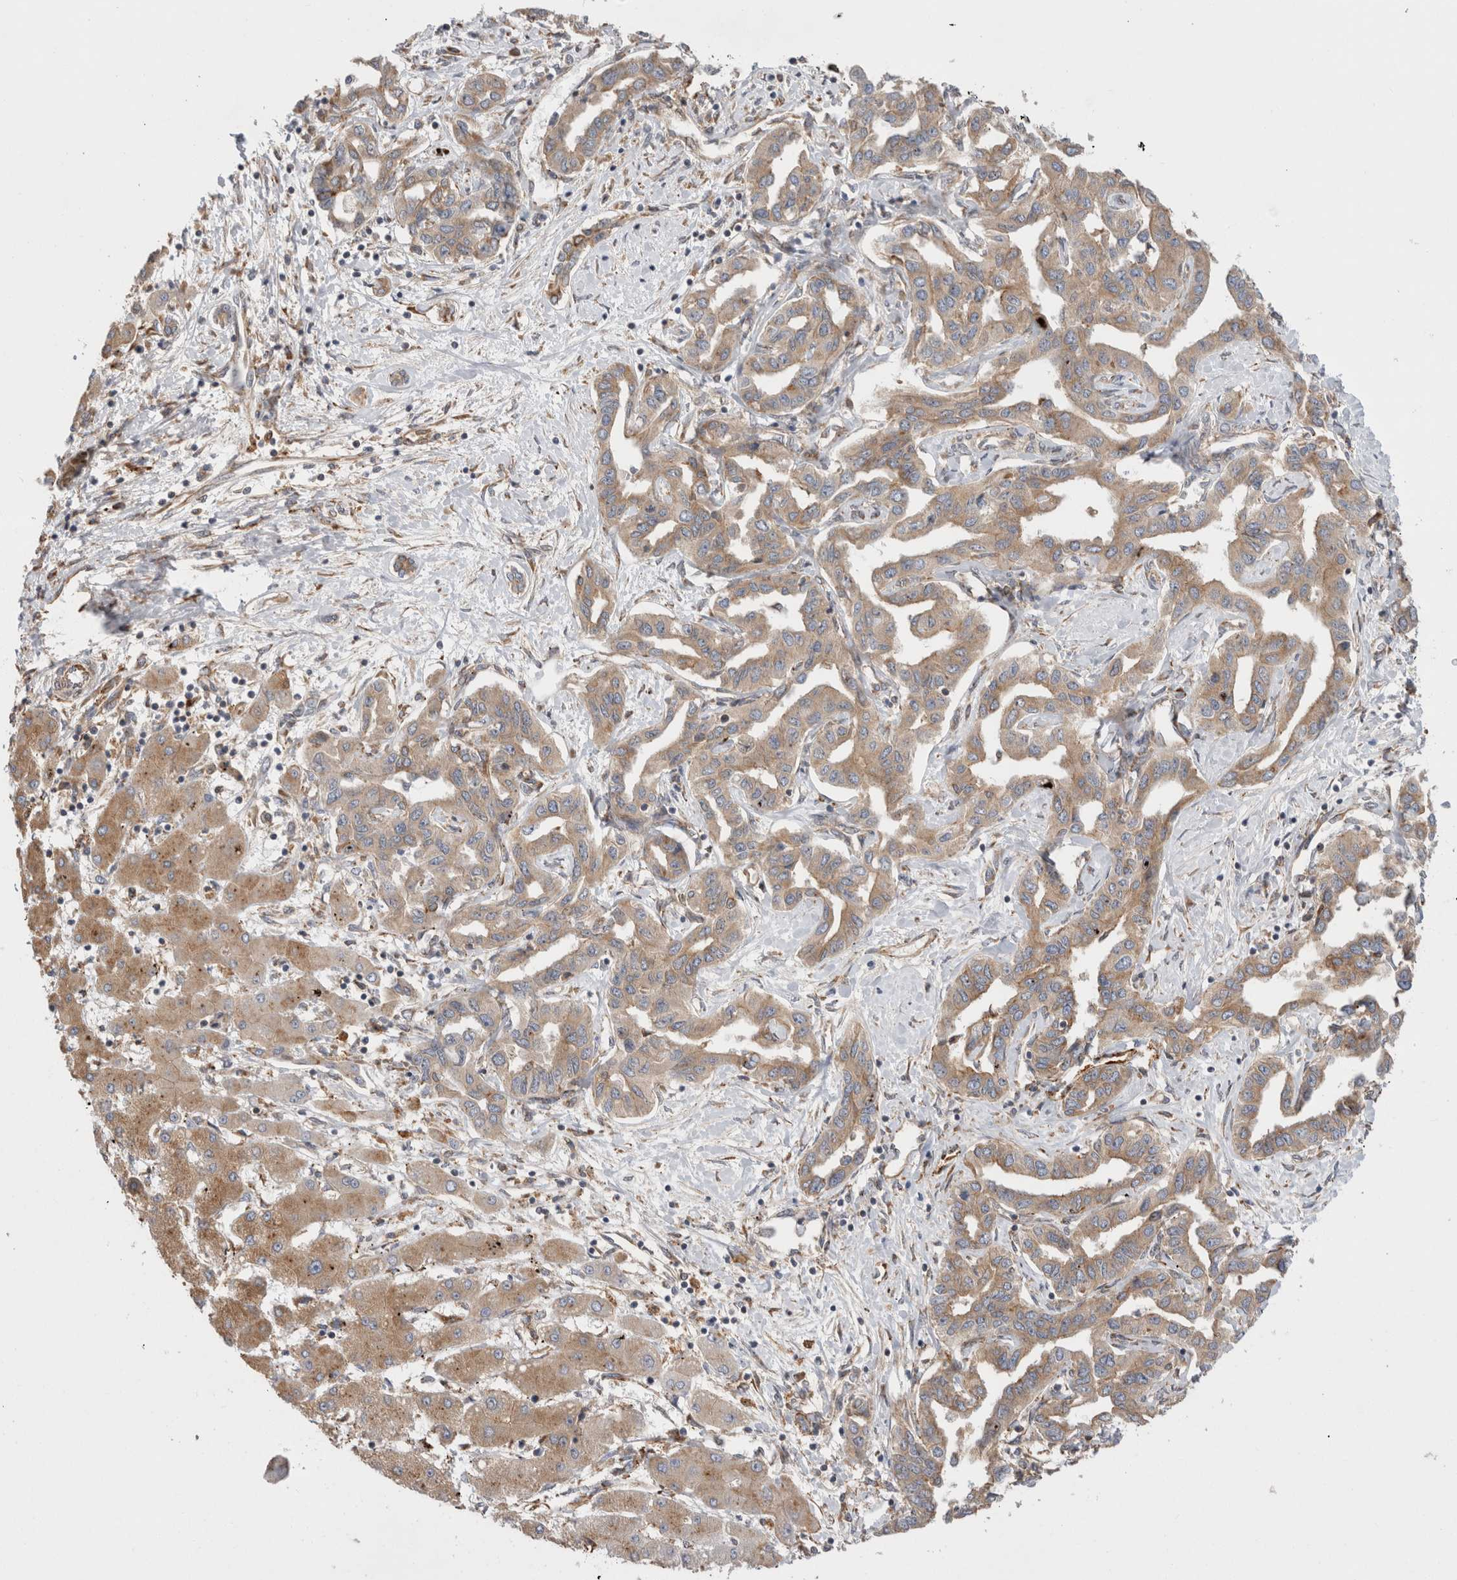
{"staining": {"intensity": "weak", "quantity": ">75%", "location": "cytoplasmic/membranous"}, "tissue": "liver cancer", "cell_type": "Tumor cells", "image_type": "cancer", "snomed": [{"axis": "morphology", "description": "Cholangiocarcinoma"}, {"axis": "topography", "description": "Liver"}], "caption": "Immunohistochemical staining of human liver cancer demonstrates low levels of weak cytoplasmic/membranous protein positivity in approximately >75% of tumor cells. The protein is stained brown, and the nuclei are stained in blue (DAB (3,3'-diaminobenzidine) IHC with brightfield microscopy, high magnification).", "gene": "PDCD10", "patient": {"sex": "male", "age": 59}}